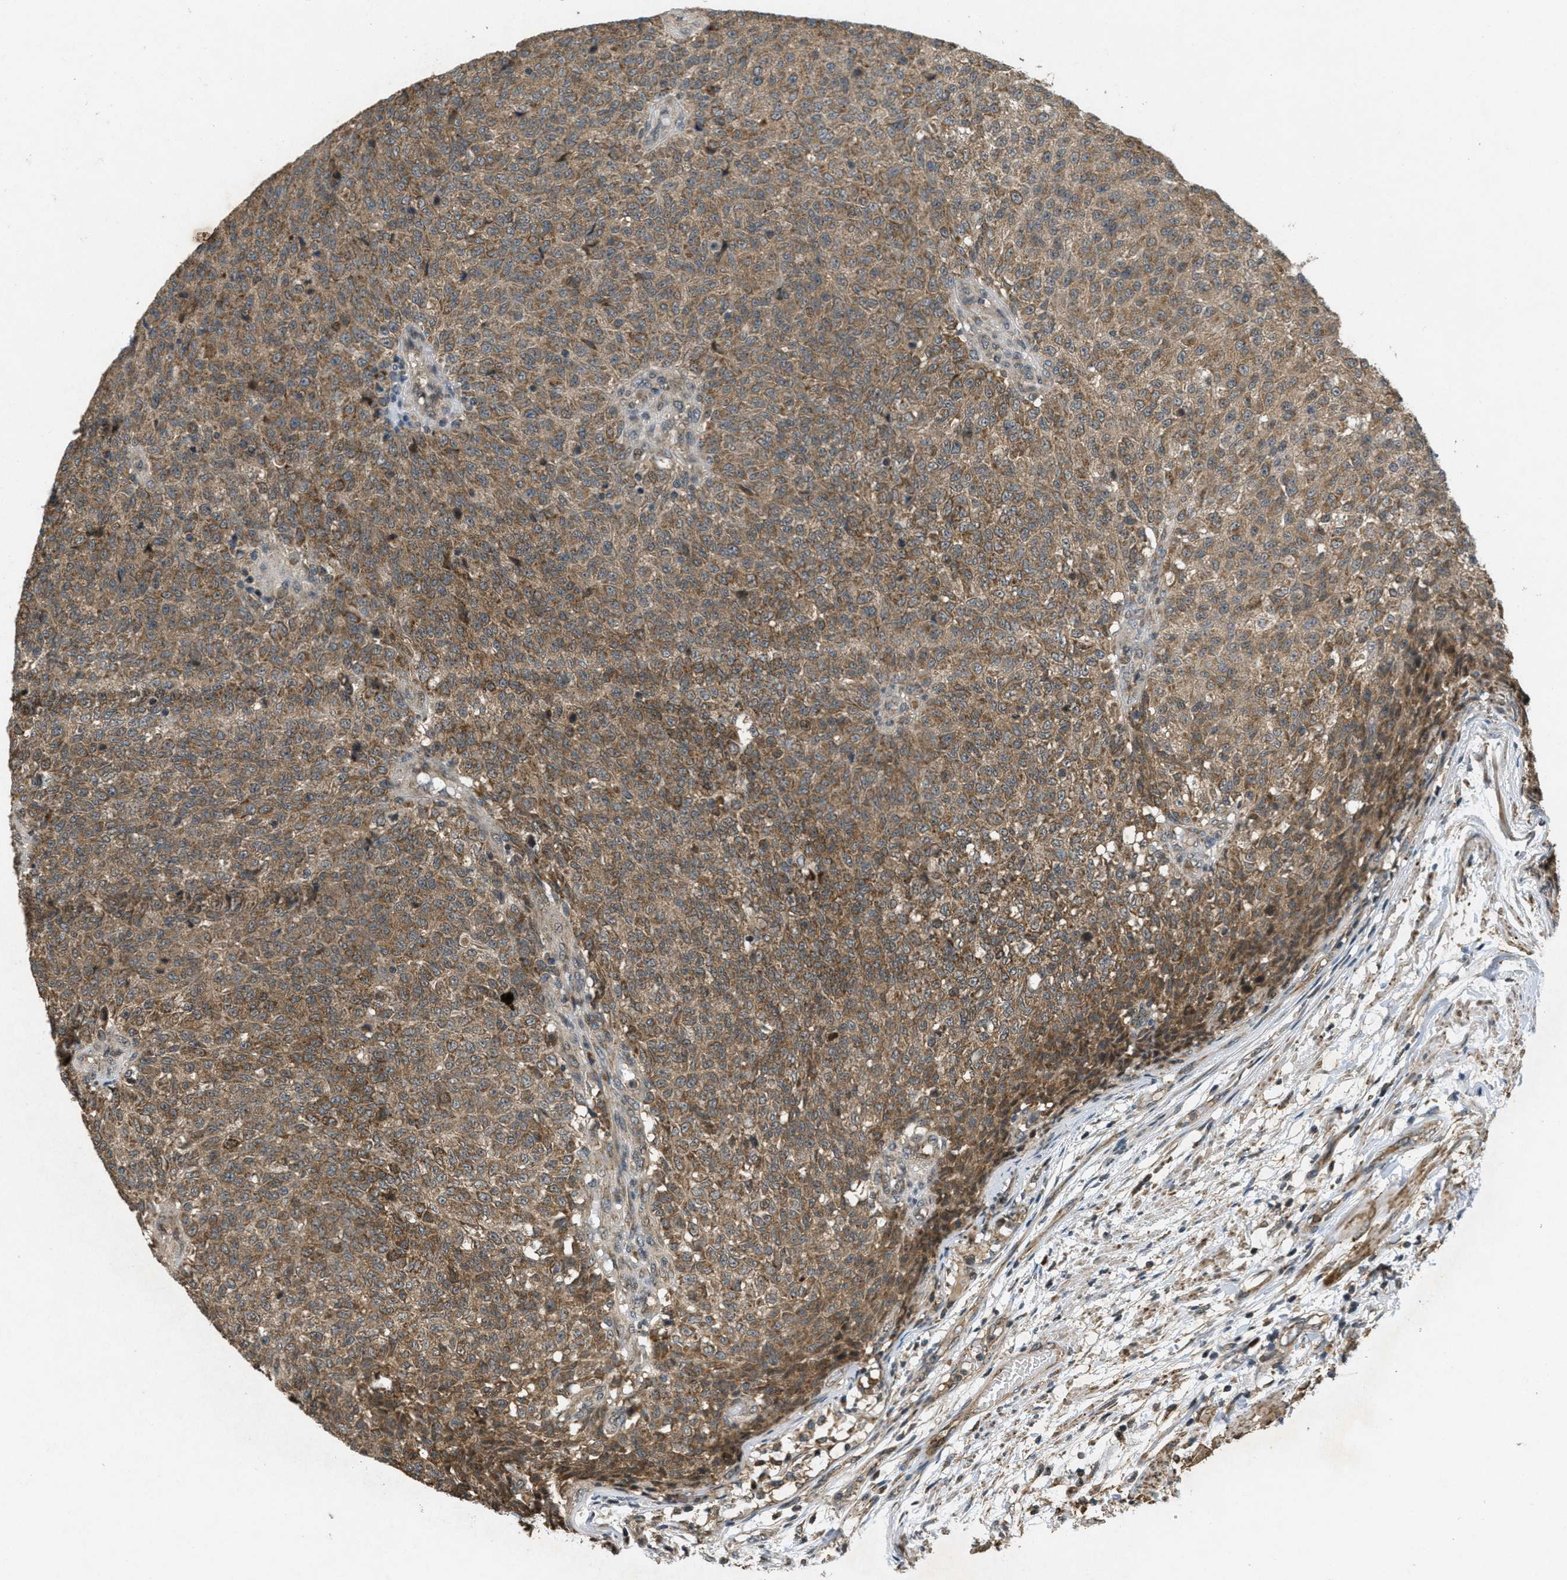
{"staining": {"intensity": "moderate", "quantity": ">75%", "location": "cytoplasmic/membranous"}, "tissue": "testis cancer", "cell_type": "Tumor cells", "image_type": "cancer", "snomed": [{"axis": "morphology", "description": "Seminoma, NOS"}, {"axis": "topography", "description": "Testis"}], "caption": "Moderate cytoplasmic/membranous protein staining is seen in approximately >75% of tumor cells in testis cancer.", "gene": "PPP1R15A", "patient": {"sex": "male", "age": 59}}